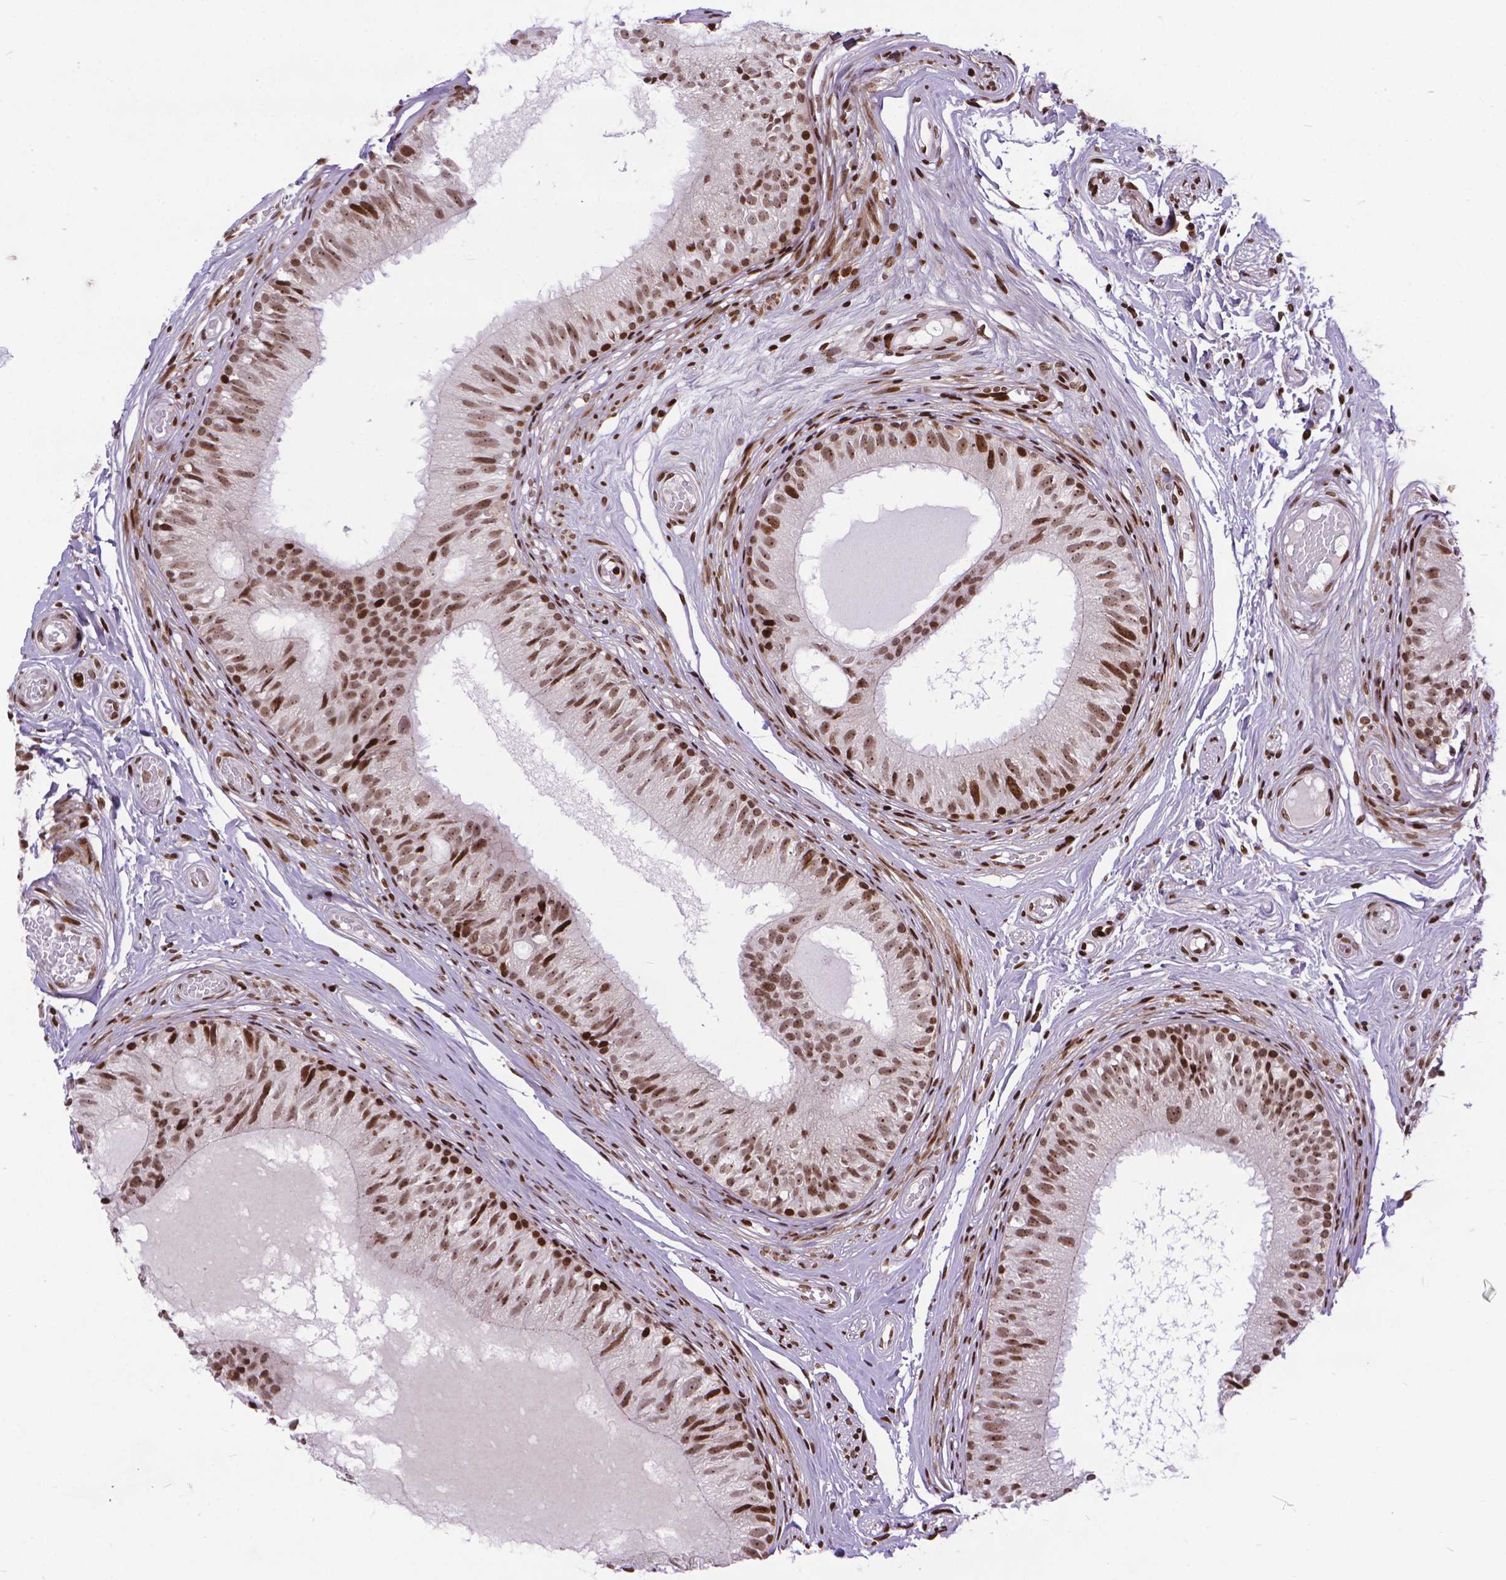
{"staining": {"intensity": "moderate", "quantity": ">75%", "location": "nuclear"}, "tissue": "epididymis", "cell_type": "Glandular cells", "image_type": "normal", "snomed": [{"axis": "morphology", "description": "Normal tissue, NOS"}, {"axis": "topography", "description": "Epididymis"}], "caption": "The histopathology image reveals immunohistochemical staining of unremarkable epididymis. There is moderate nuclear positivity is present in about >75% of glandular cells.", "gene": "AMER1", "patient": {"sex": "male", "age": 29}}